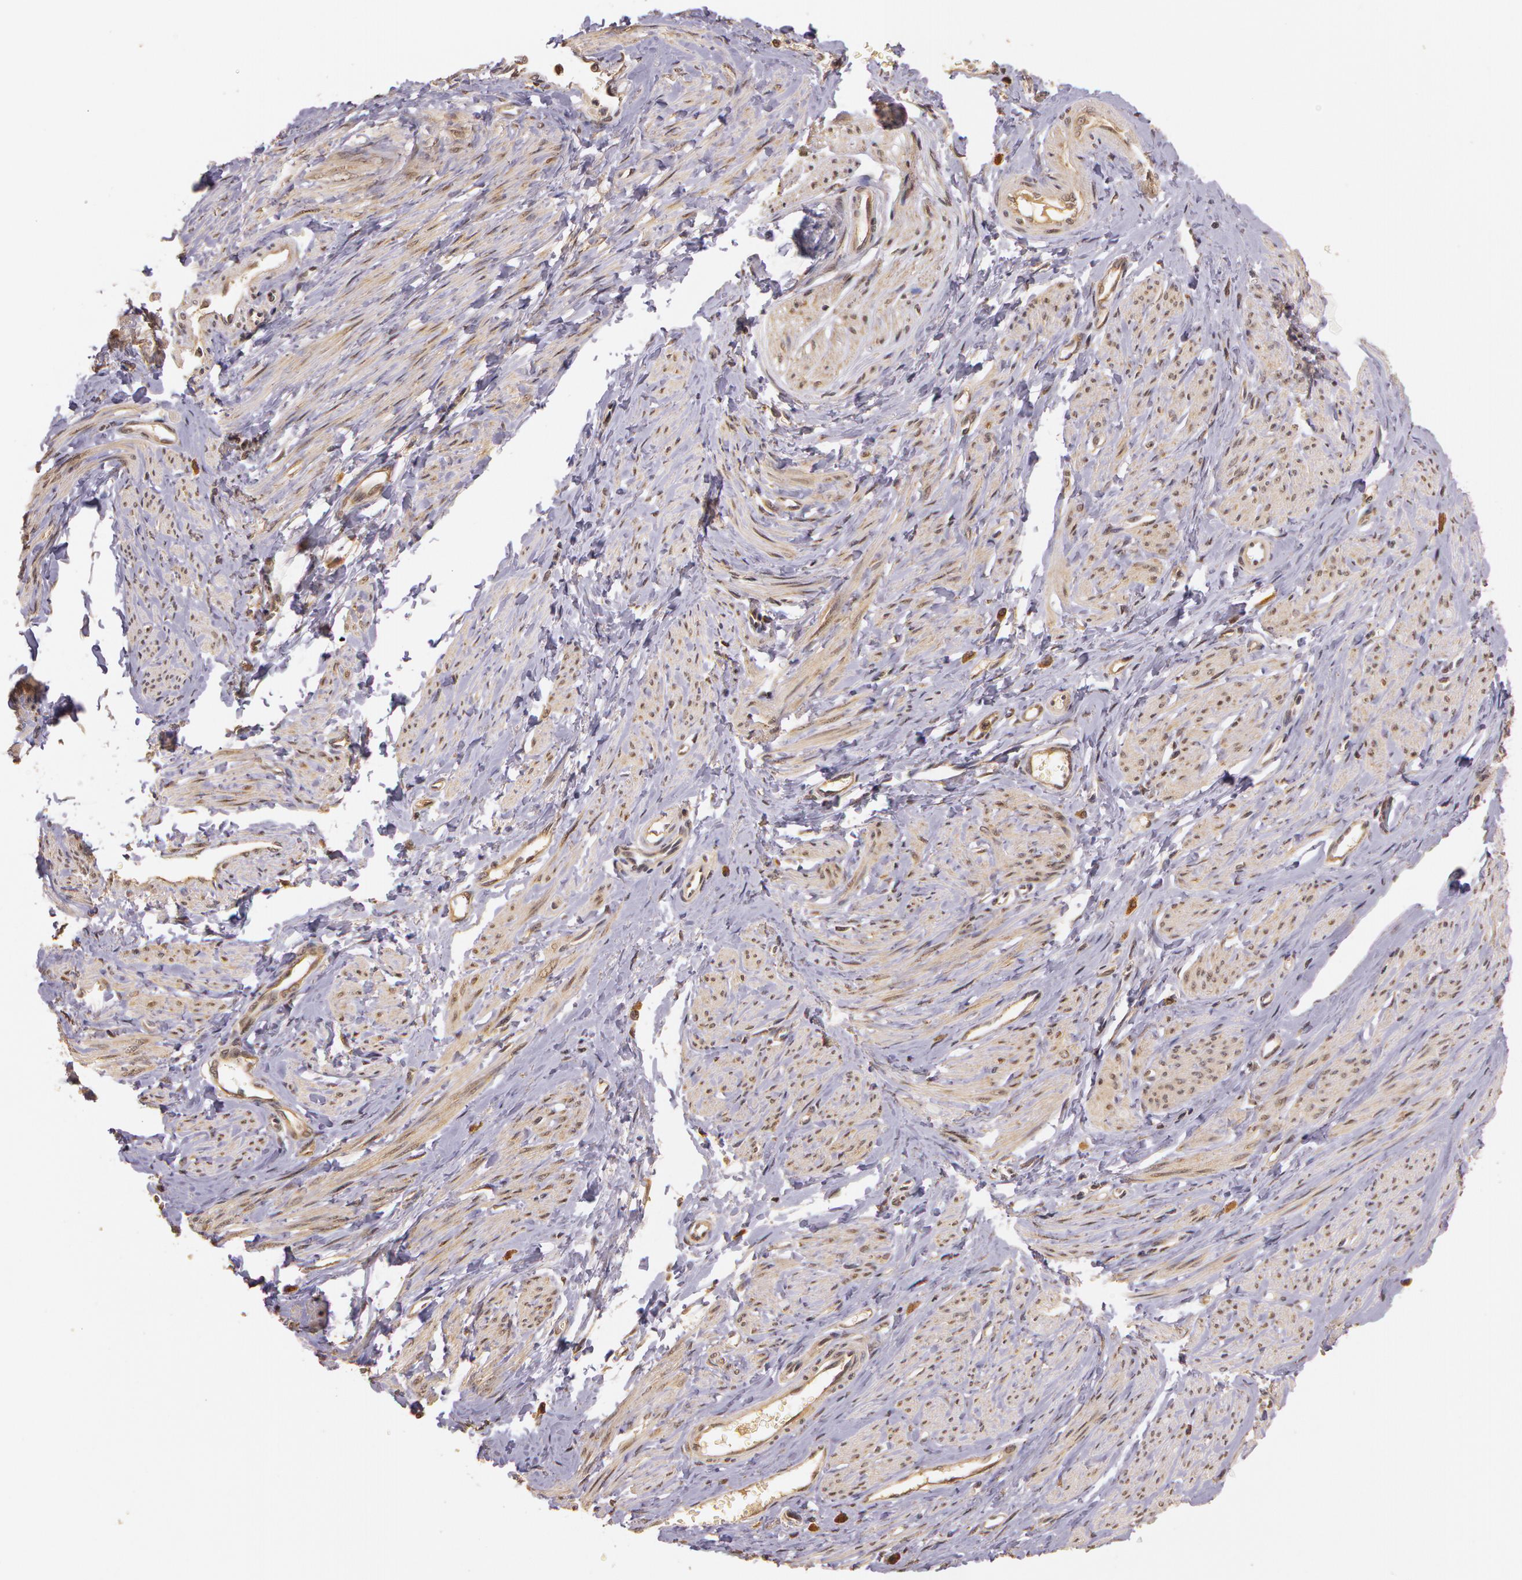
{"staining": {"intensity": "moderate", "quantity": ">75%", "location": "cytoplasmic/membranous"}, "tissue": "smooth muscle", "cell_type": "Smooth muscle cells", "image_type": "normal", "snomed": [{"axis": "morphology", "description": "Normal tissue, NOS"}, {"axis": "topography", "description": "Smooth muscle"}, {"axis": "topography", "description": "Uterus"}], "caption": "Smooth muscle cells demonstrate moderate cytoplasmic/membranous positivity in about >75% of cells in unremarkable smooth muscle. The staining was performed using DAB (3,3'-diaminobenzidine) to visualize the protein expression in brown, while the nuclei were stained in blue with hematoxylin (Magnification: 20x).", "gene": "ASCC2", "patient": {"sex": "female", "age": 39}}